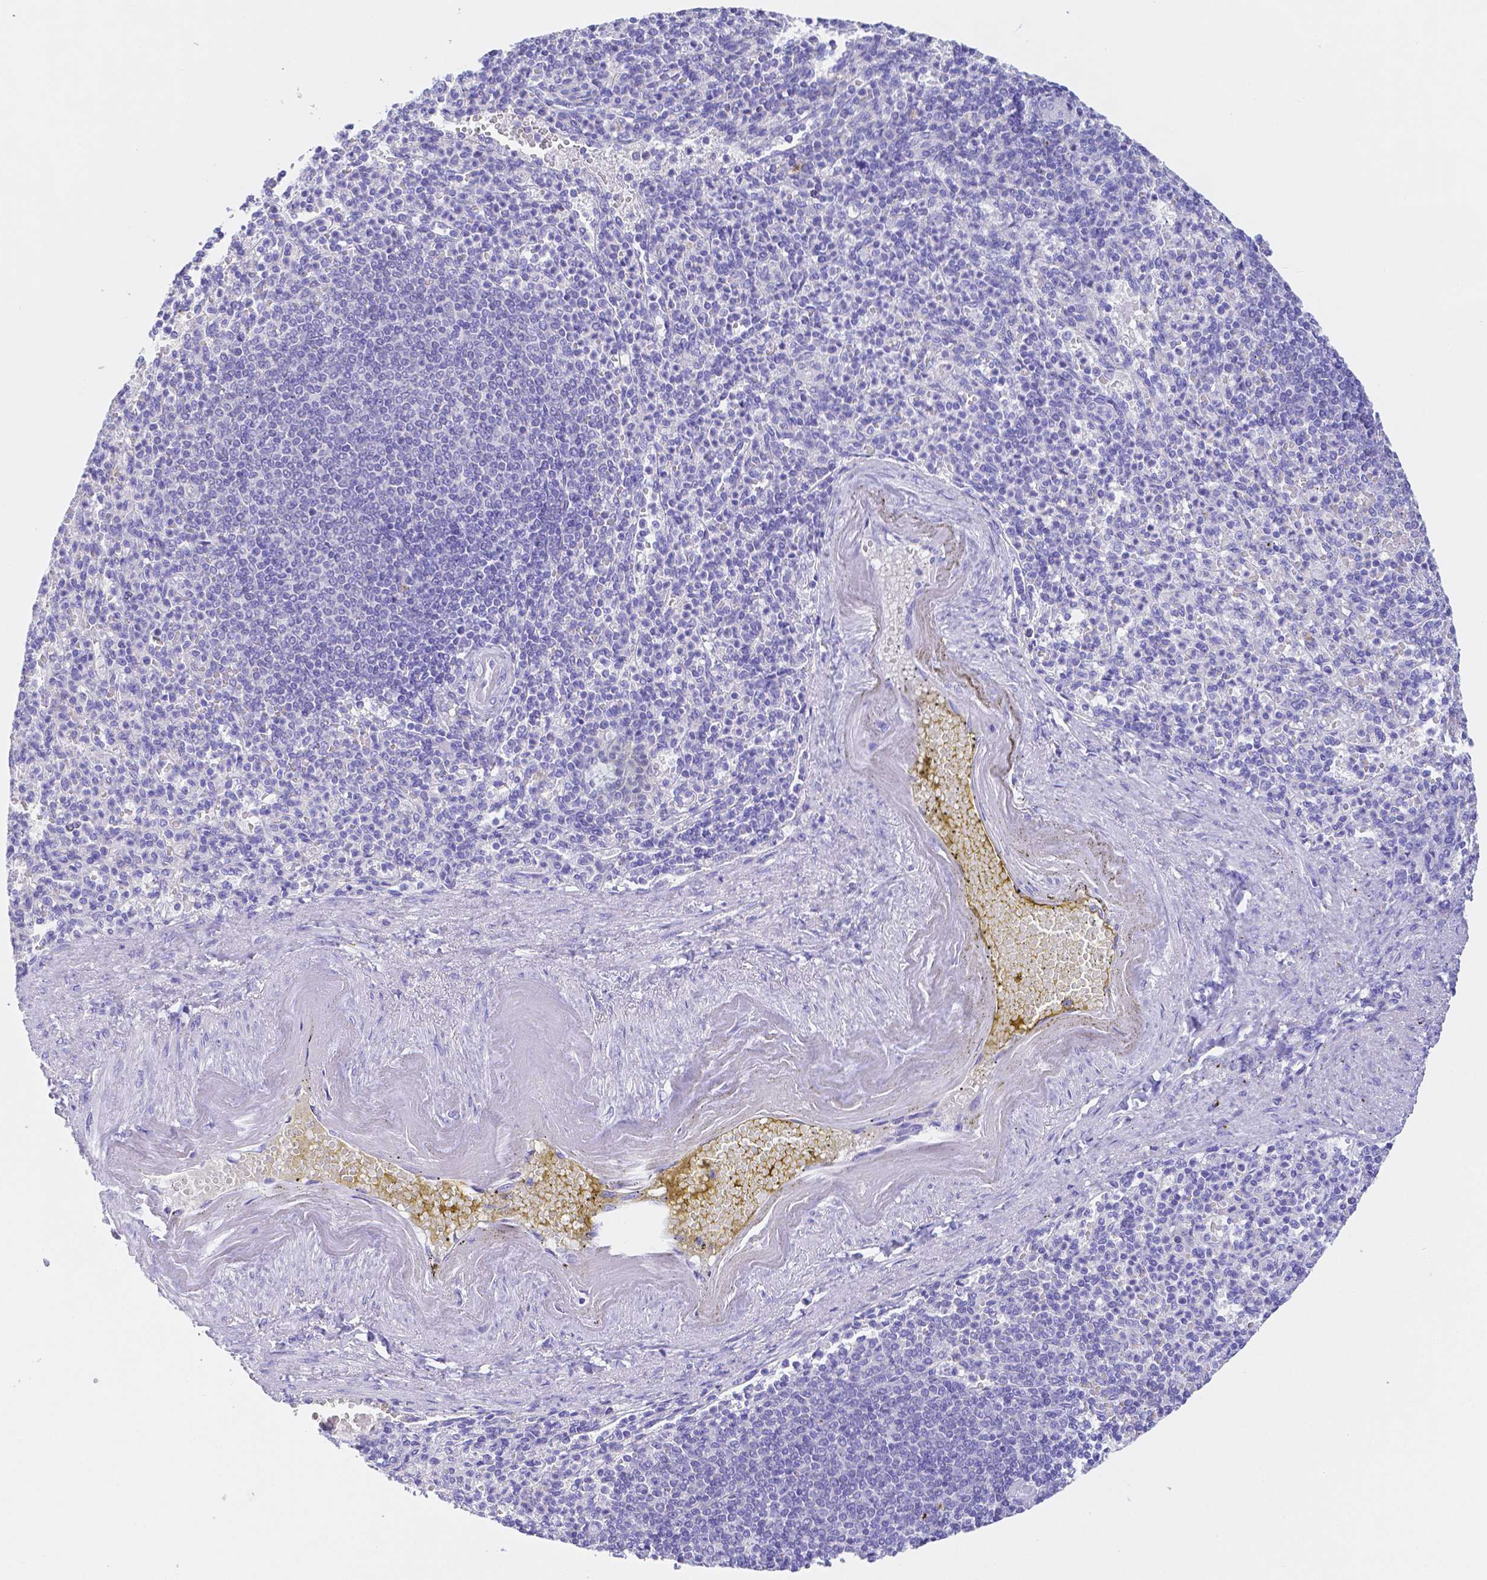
{"staining": {"intensity": "negative", "quantity": "none", "location": "none"}, "tissue": "spleen", "cell_type": "Cells in red pulp", "image_type": "normal", "snomed": [{"axis": "morphology", "description": "Normal tissue, NOS"}, {"axis": "topography", "description": "Spleen"}], "caption": "Immunohistochemistry of normal spleen exhibits no staining in cells in red pulp. (DAB (3,3'-diaminobenzidine) IHC visualized using brightfield microscopy, high magnification).", "gene": "ZG16B", "patient": {"sex": "female", "age": 74}}